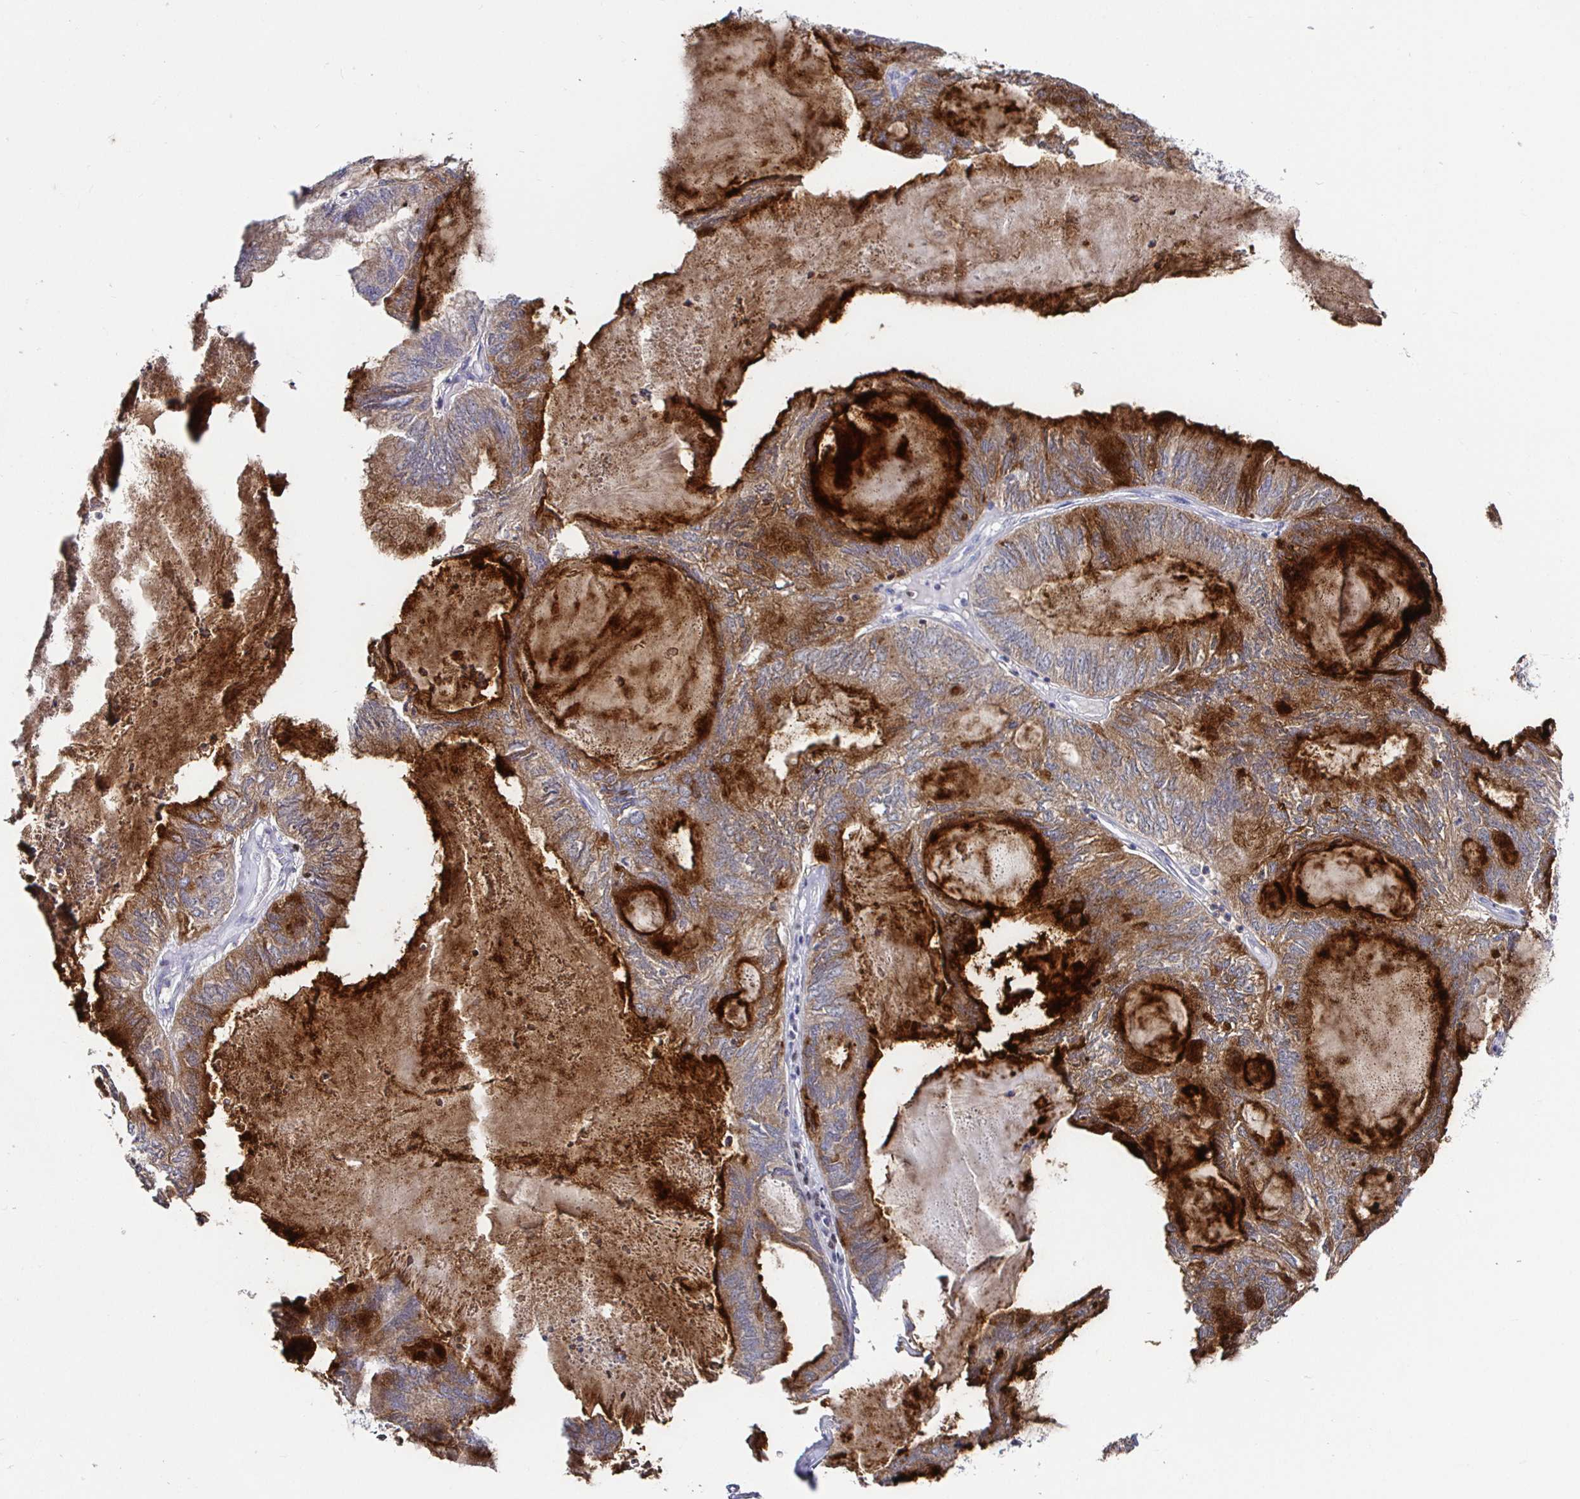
{"staining": {"intensity": "moderate", "quantity": ">75%", "location": "cytoplasmic/membranous"}, "tissue": "endometrial cancer", "cell_type": "Tumor cells", "image_type": "cancer", "snomed": [{"axis": "morphology", "description": "Adenocarcinoma, NOS"}, {"axis": "topography", "description": "Endometrium"}], "caption": "Tumor cells display medium levels of moderate cytoplasmic/membranous positivity in about >75% of cells in endometrial cancer (adenocarcinoma).", "gene": "RUNX2", "patient": {"sex": "female", "age": 80}}